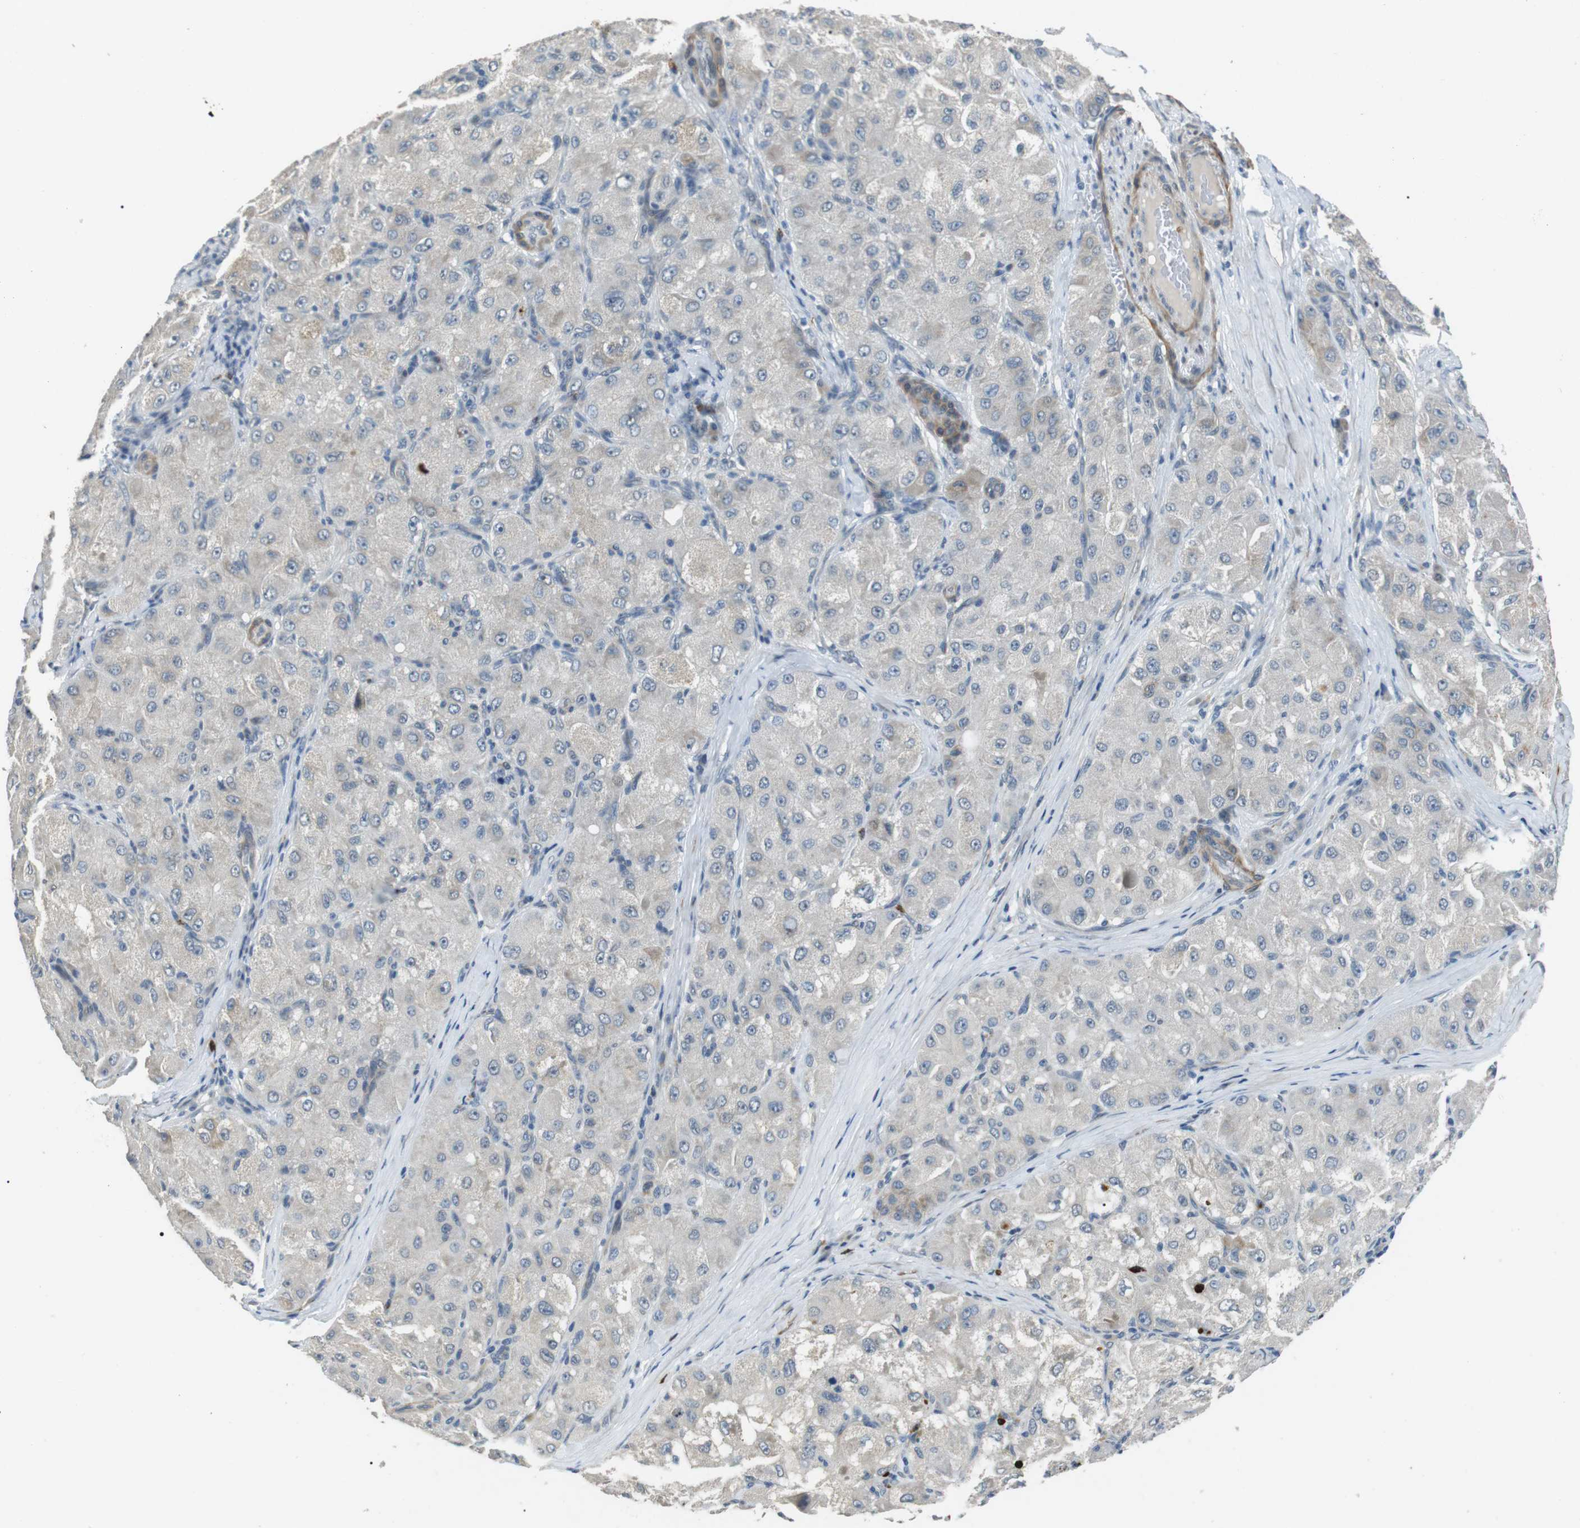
{"staining": {"intensity": "weak", "quantity": "<25%", "location": "cytoplasmic/membranous"}, "tissue": "liver cancer", "cell_type": "Tumor cells", "image_type": "cancer", "snomed": [{"axis": "morphology", "description": "Carcinoma, Hepatocellular, NOS"}, {"axis": "topography", "description": "Liver"}], "caption": "DAB immunohistochemical staining of liver cancer displays no significant positivity in tumor cells.", "gene": "GZMM", "patient": {"sex": "male", "age": 80}}